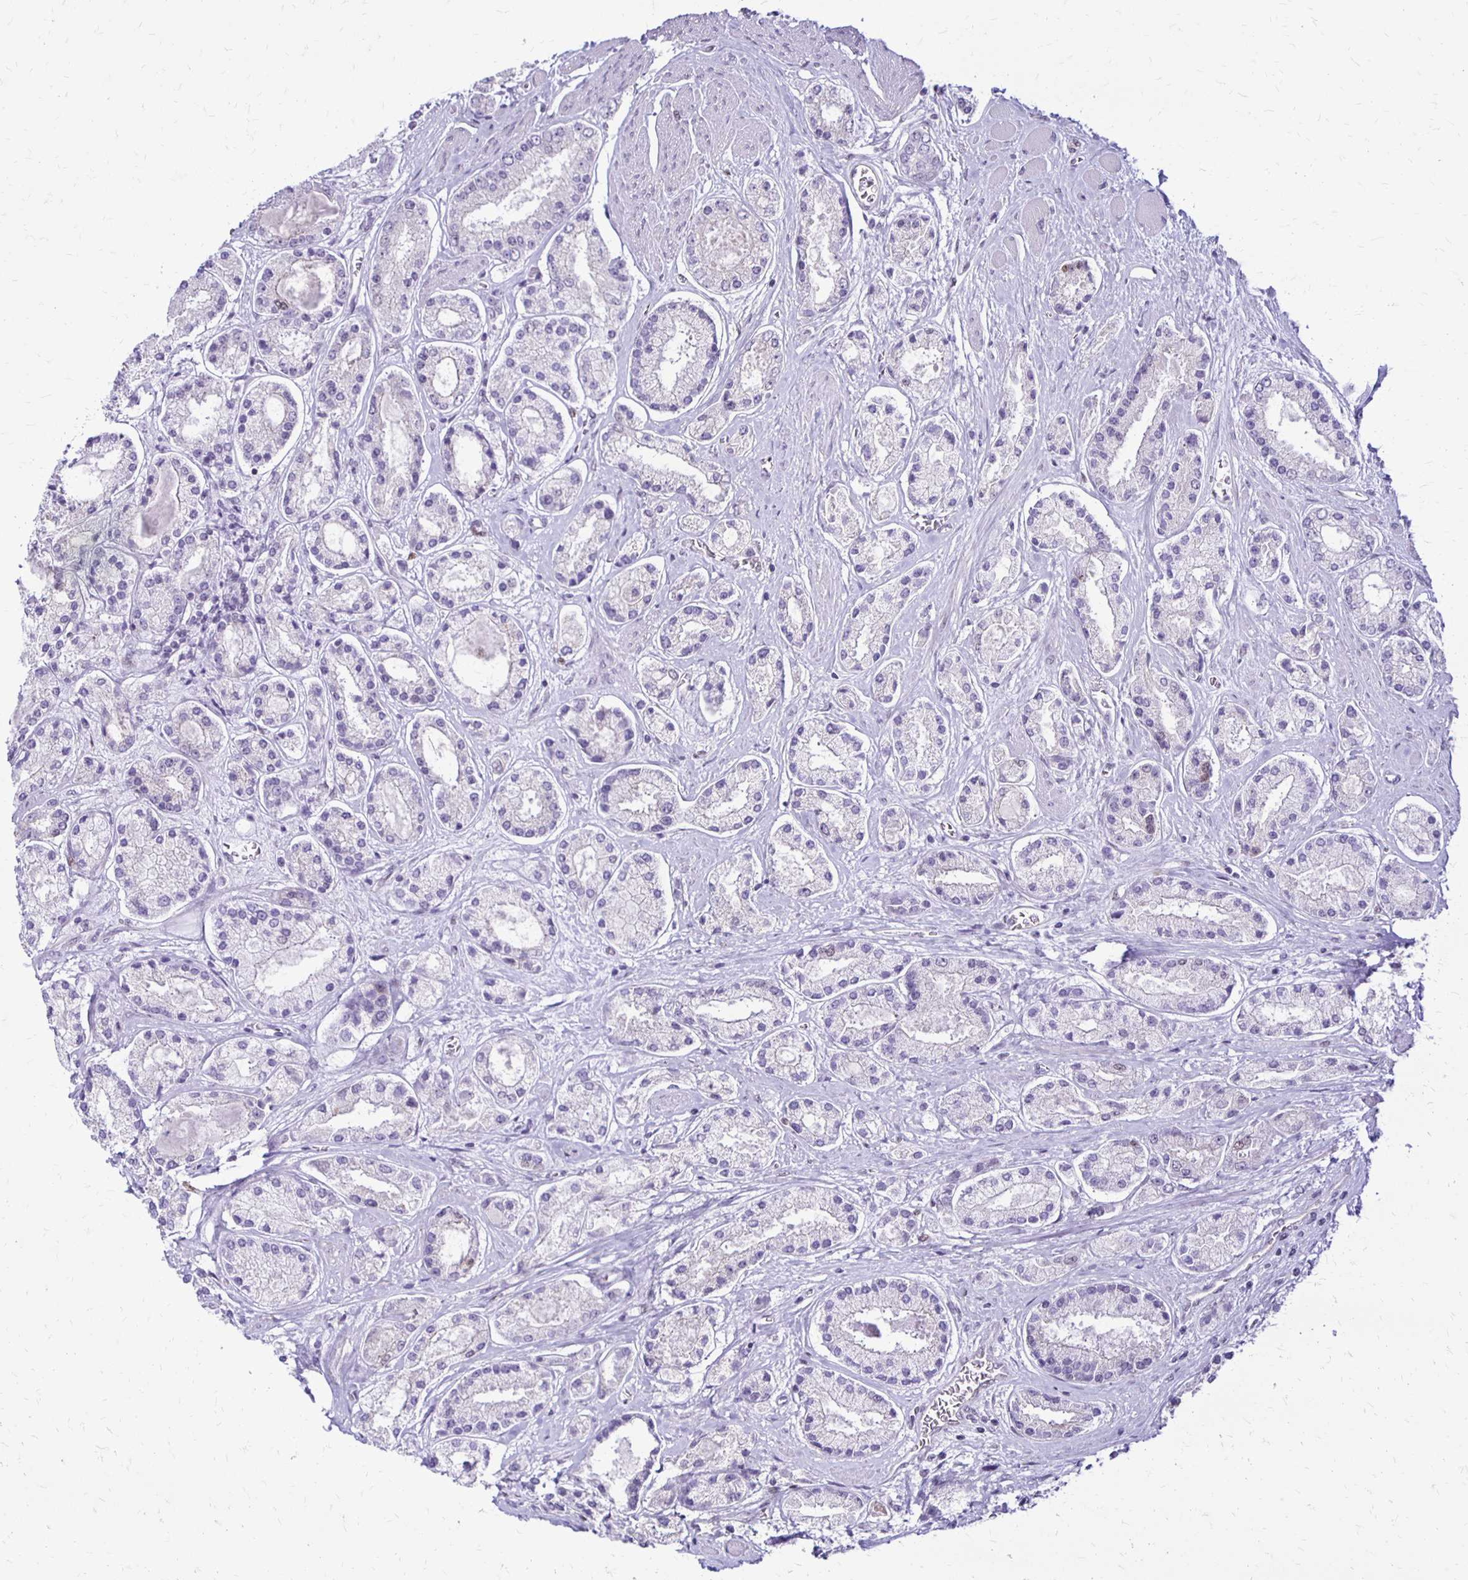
{"staining": {"intensity": "negative", "quantity": "none", "location": "none"}, "tissue": "prostate cancer", "cell_type": "Tumor cells", "image_type": "cancer", "snomed": [{"axis": "morphology", "description": "Adenocarcinoma, High grade"}, {"axis": "topography", "description": "Prostate"}], "caption": "A photomicrograph of prostate cancer stained for a protein displays no brown staining in tumor cells. (IHC, brightfield microscopy, high magnification).", "gene": "DDB2", "patient": {"sex": "male", "age": 67}}